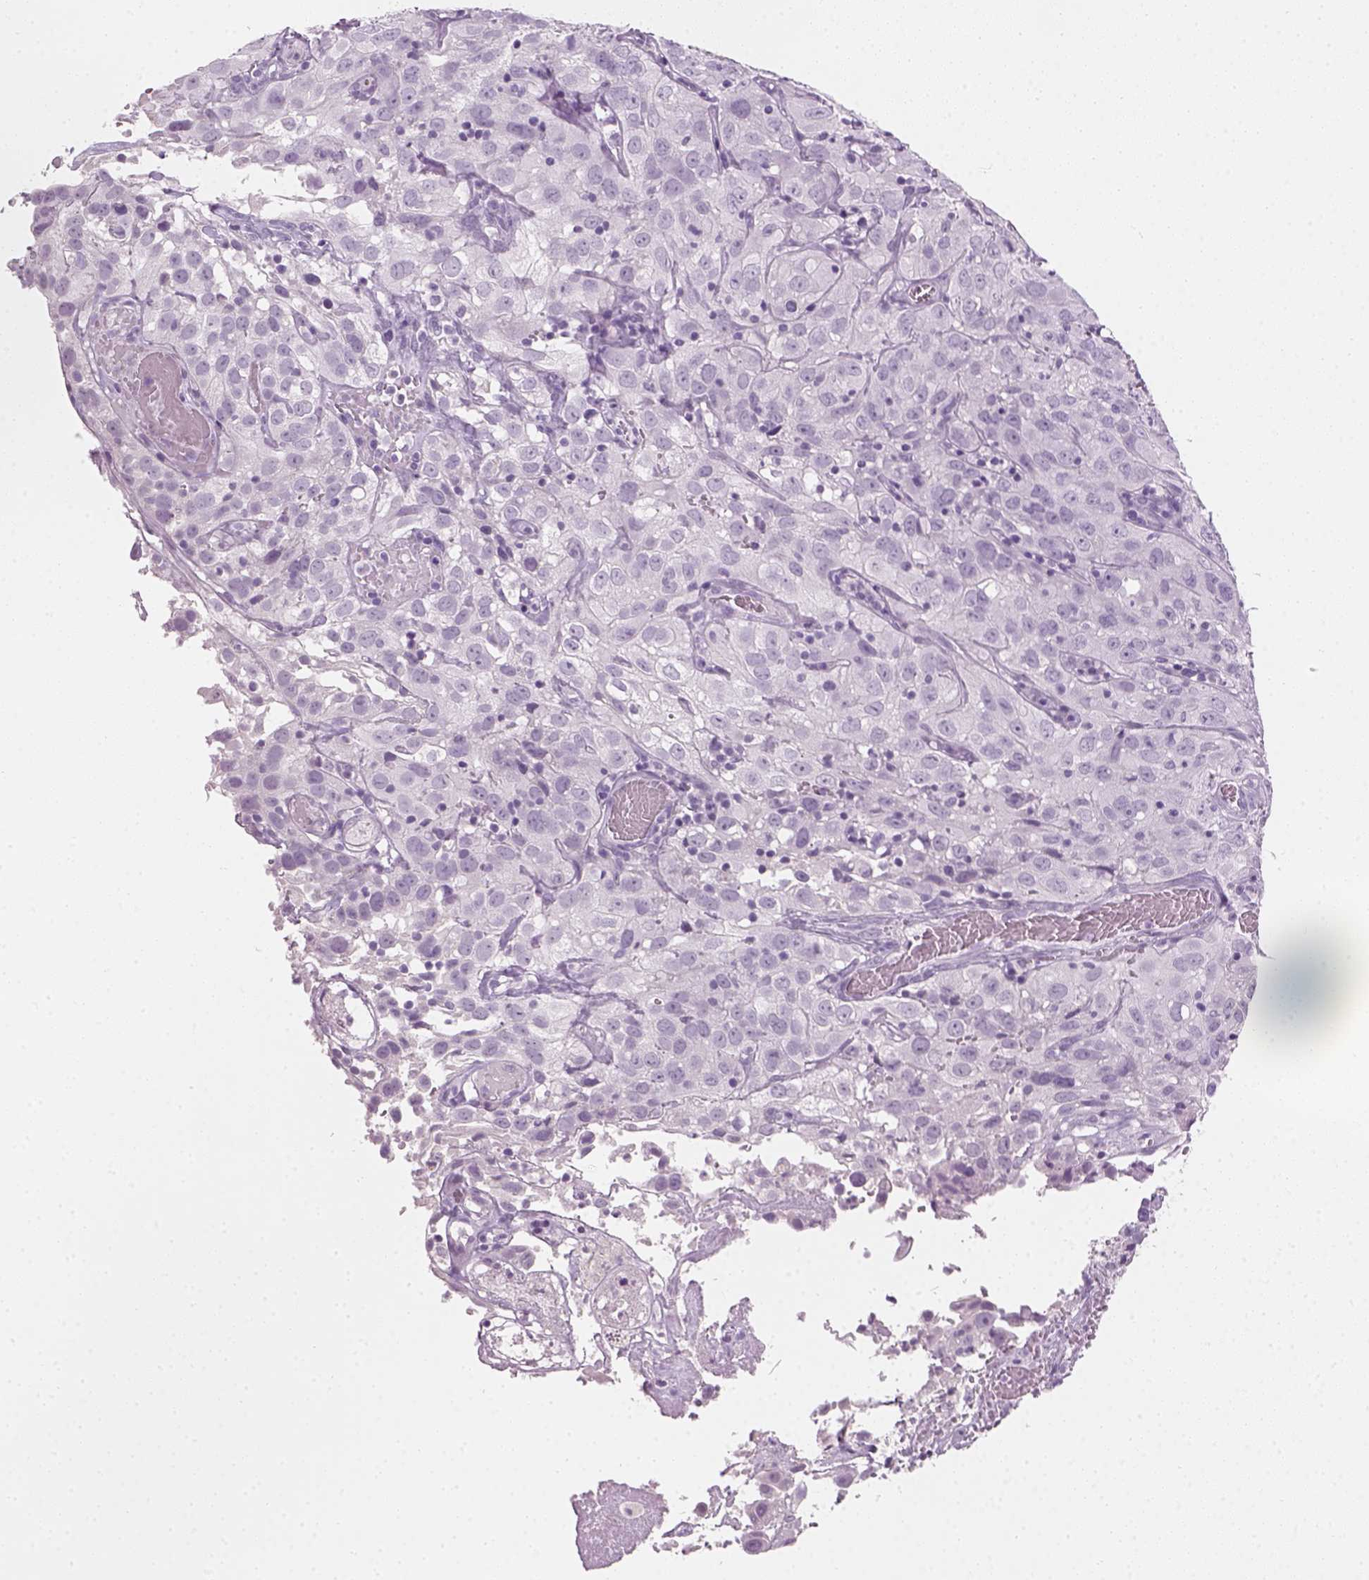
{"staining": {"intensity": "negative", "quantity": "none", "location": "none"}, "tissue": "cervical cancer", "cell_type": "Tumor cells", "image_type": "cancer", "snomed": [{"axis": "morphology", "description": "Squamous cell carcinoma, NOS"}, {"axis": "topography", "description": "Cervix"}], "caption": "An immunohistochemistry (IHC) histopathology image of squamous cell carcinoma (cervical) is shown. There is no staining in tumor cells of squamous cell carcinoma (cervical). Nuclei are stained in blue.", "gene": "TH", "patient": {"sex": "female", "age": 32}}